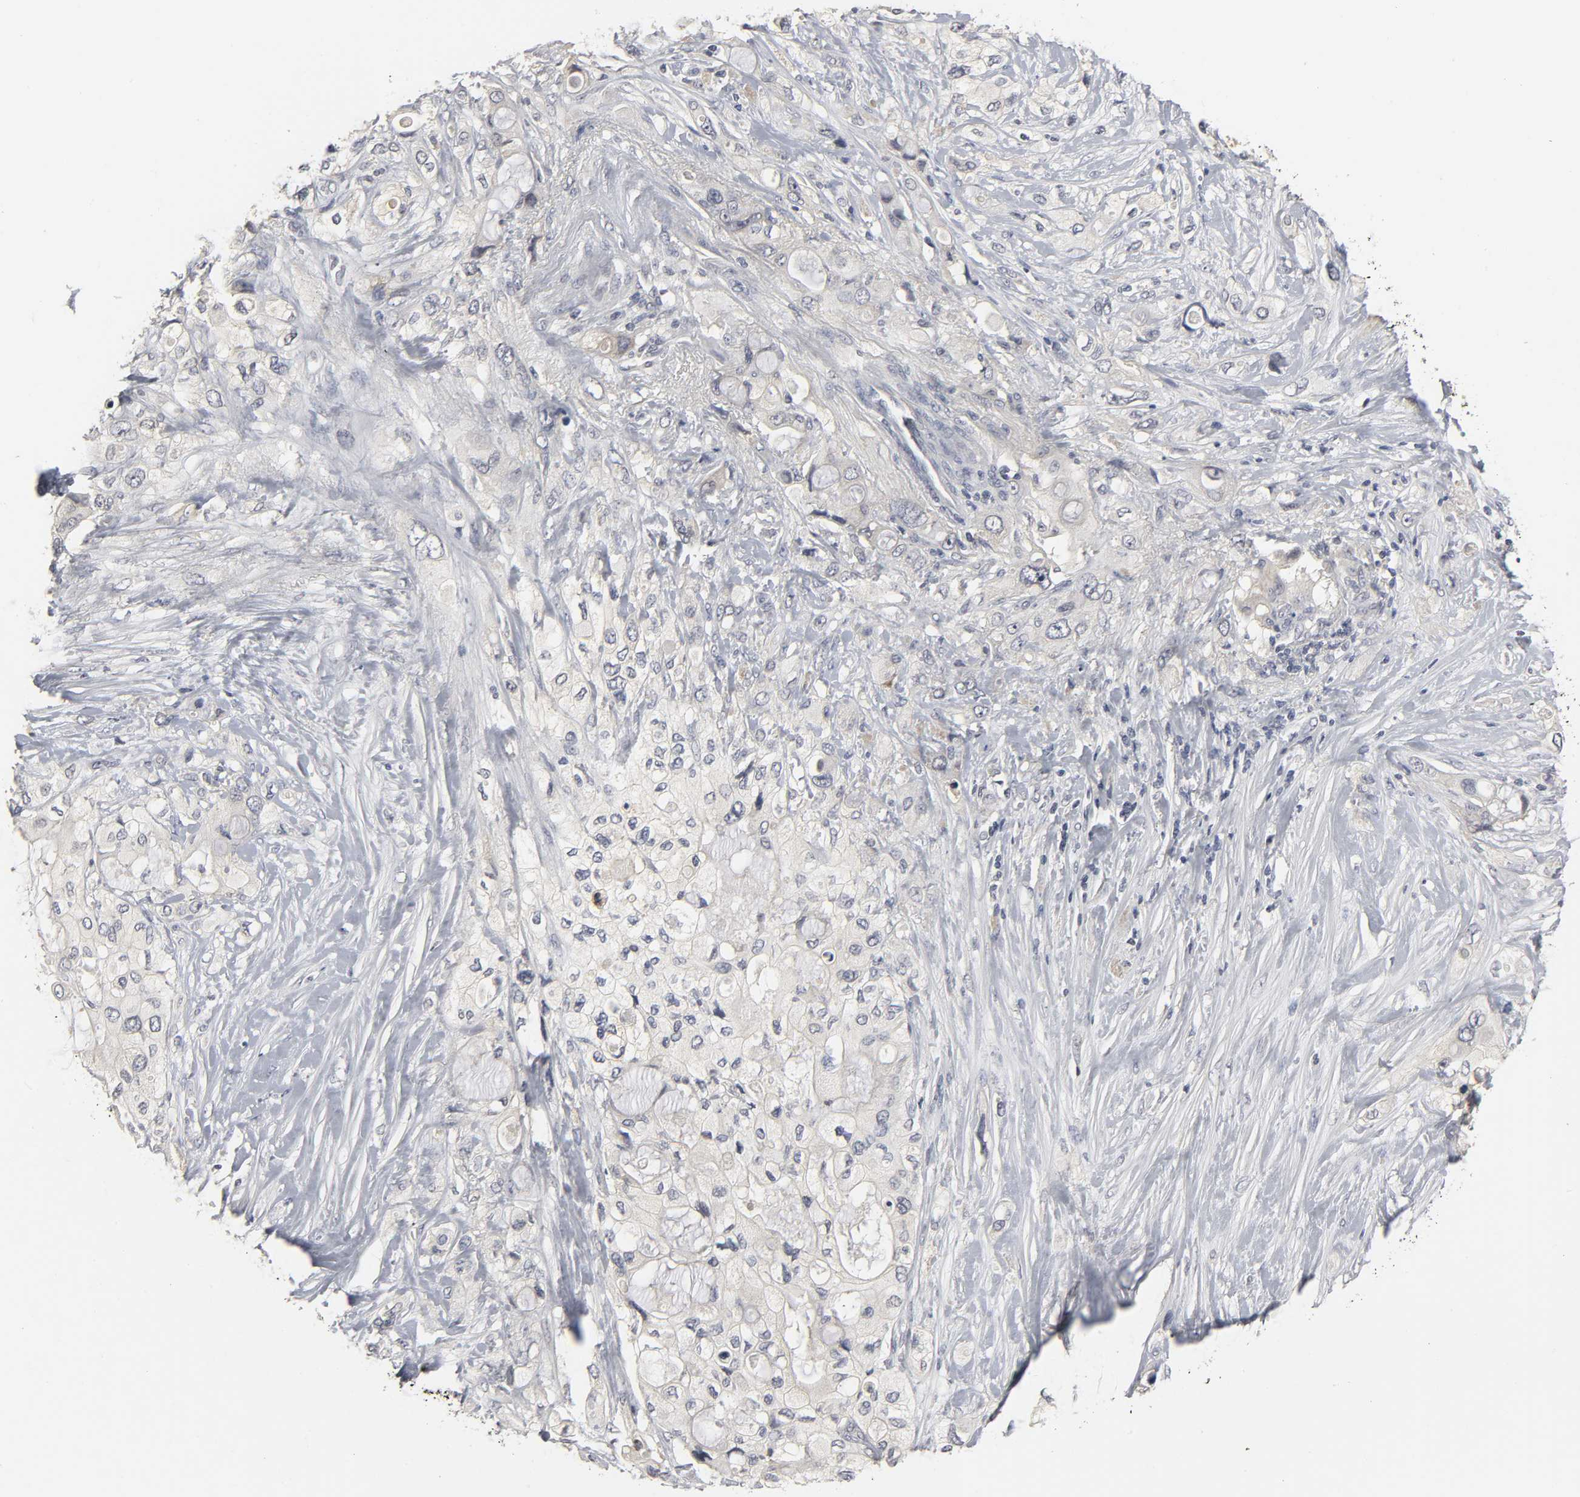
{"staining": {"intensity": "negative", "quantity": "none", "location": "none"}, "tissue": "pancreatic cancer", "cell_type": "Tumor cells", "image_type": "cancer", "snomed": [{"axis": "morphology", "description": "Adenocarcinoma, NOS"}, {"axis": "topography", "description": "Pancreas"}], "caption": "Pancreatic cancer (adenocarcinoma) was stained to show a protein in brown. There is no significant expression in tumor cells. (IHC, brightfield microscopy, high magnification).", "gene": "TCAP", "patient": {"sex": "female", "age": 59}}